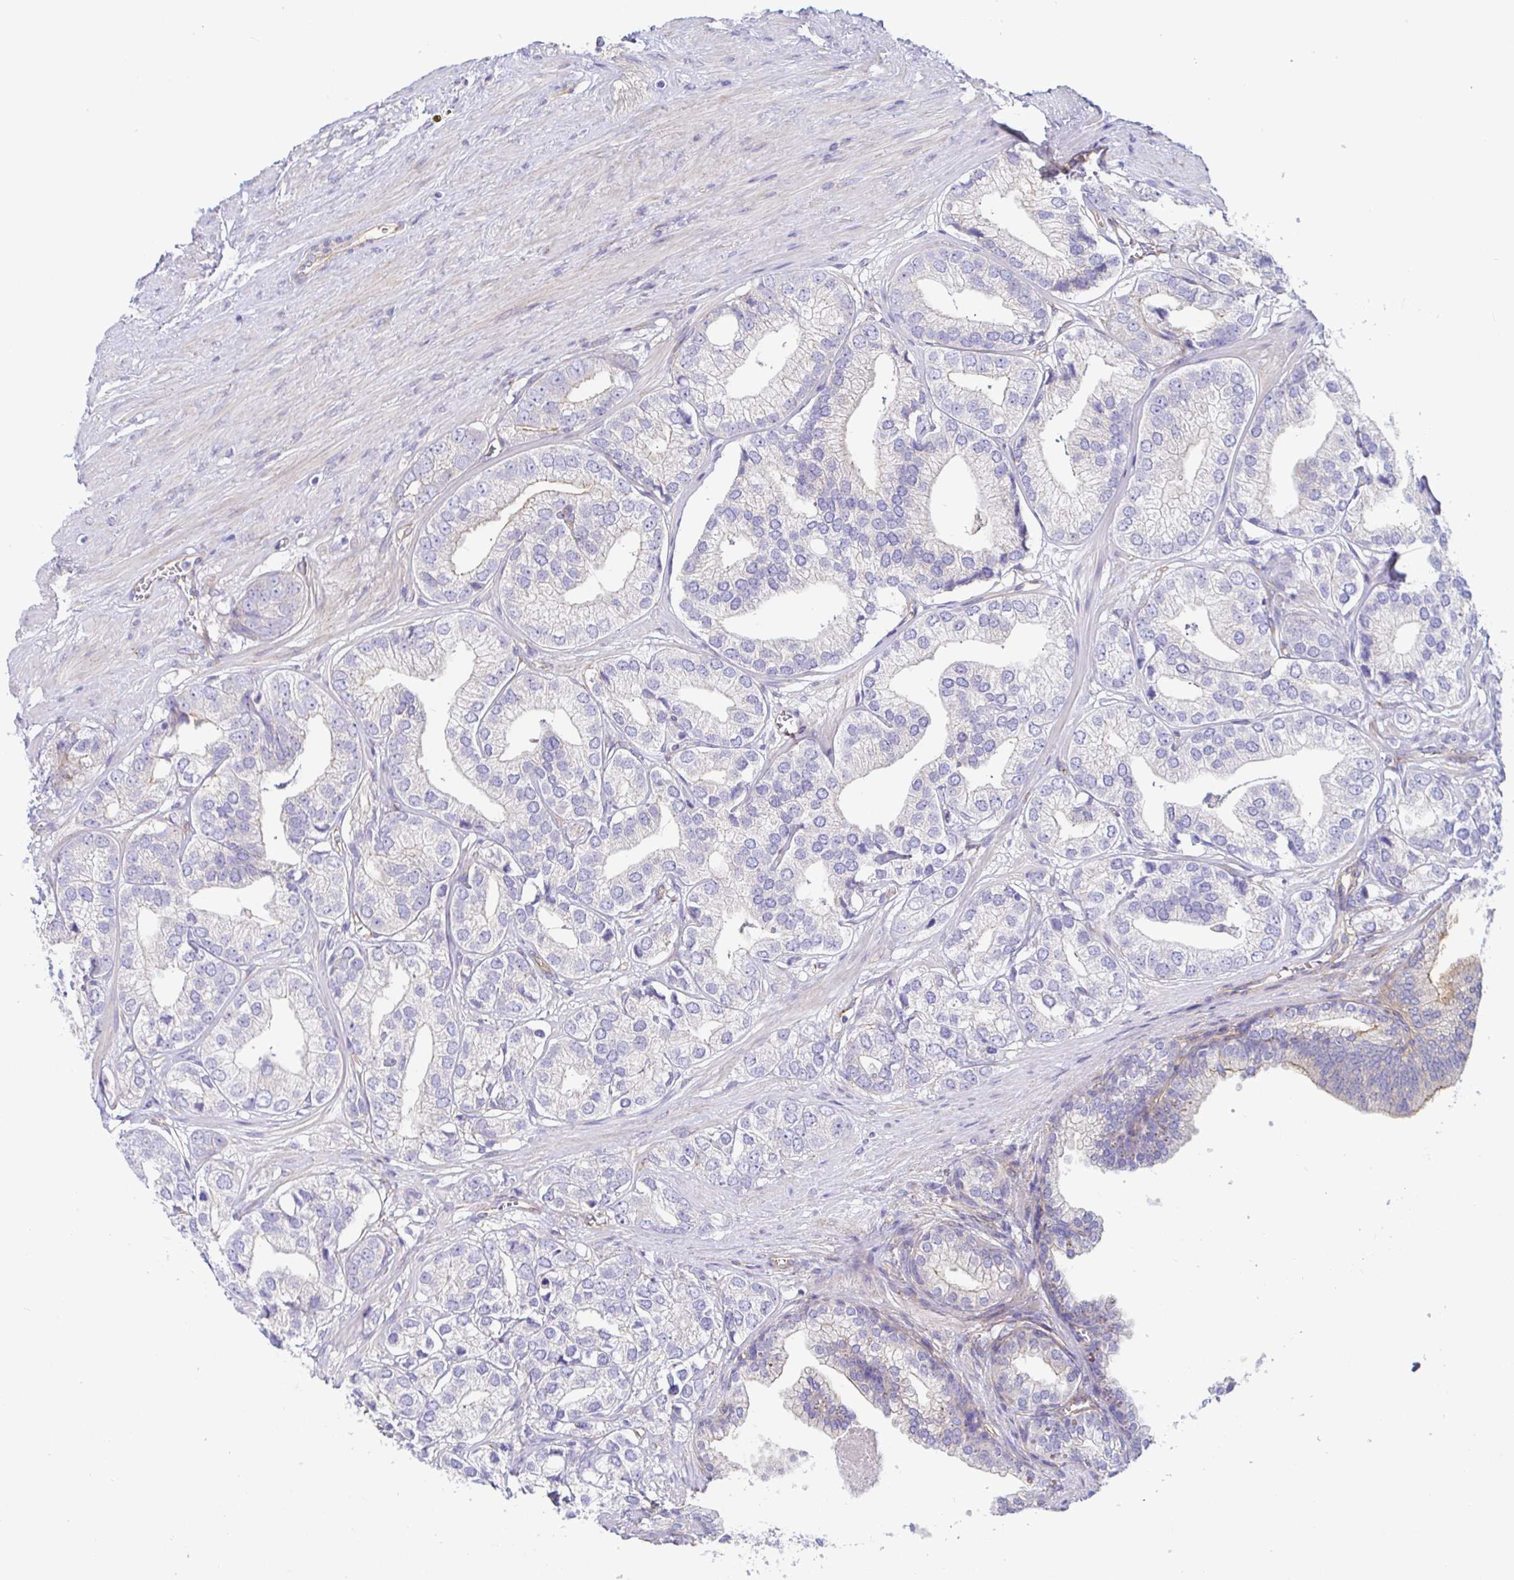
{"staining": {"intensity": "negative", "quantity": "none", "location": "none"}, "tissue": "prostate cancer", "cell_type": "Tumor cells", "image_type": "cancer", "snomed": [{"axis": "morphology", "description": "Adenocarcinoma, High grade"}, {"axis": "topography", "description": "Prostate"}], "caption": "A high-resolution photomicrograph shows immunohistochemistry staining of prostate cancer, which shows no significant staining in tumor cells.", "gene": "ARL4D", "patient": {"sex": "male", "age": 58}}